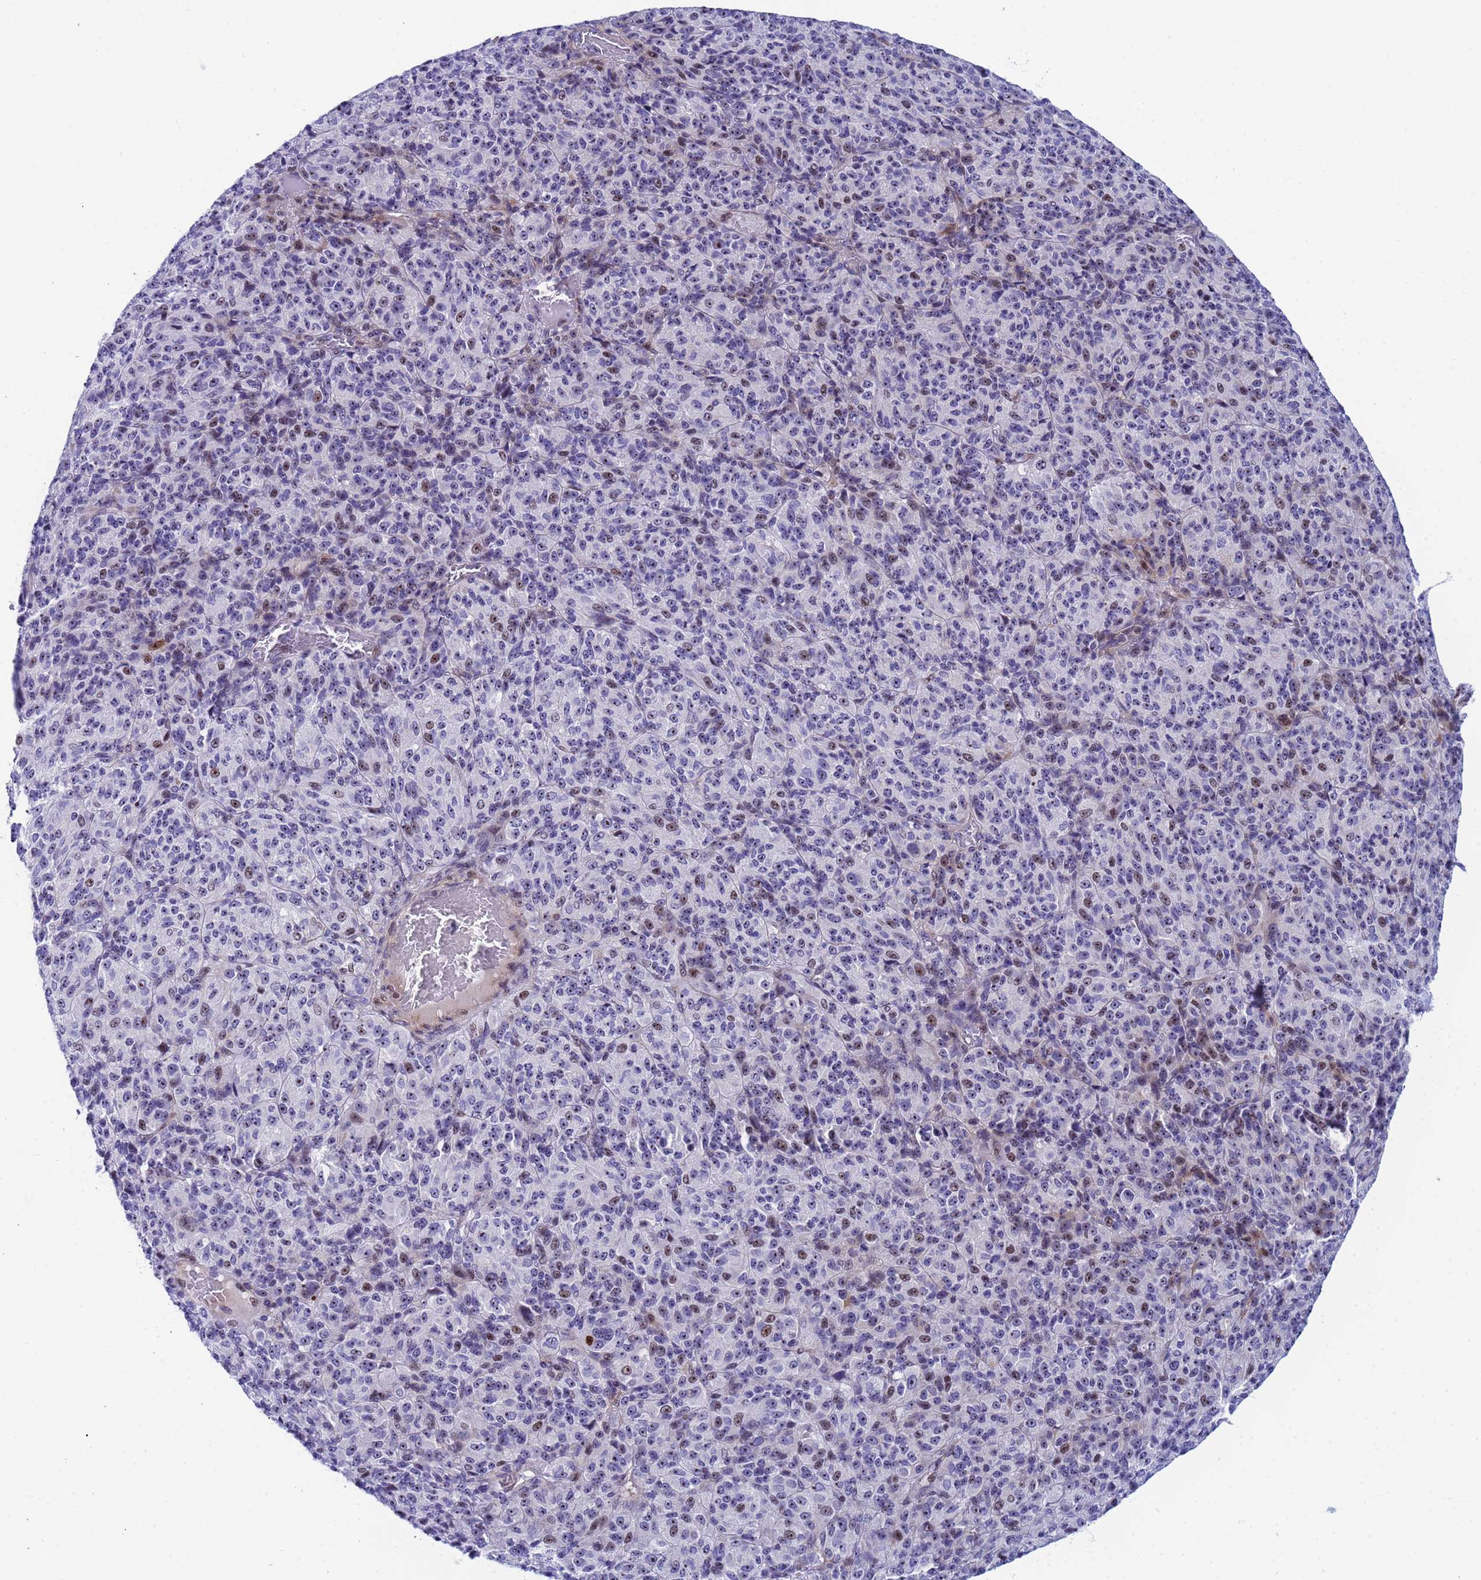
{"staining": {"intensity": "weak", "quantity": "<25%", "location": "nuclear"}, "tissue": "melanoma", "cell_type": "Tumor cells", "image_type": "cancer", "snomed": [{"axis": "morphology", "description": "Malignant melanoma, Metastatic site"}, {"axis": "topography", "description": "Brain"}], "caption": "Protein analysis of malignant melanoma (metastatic site) shows no significant staining in tumor cells.", "gene": "POP5", "patient": {"sex": "female", "age": 56}}